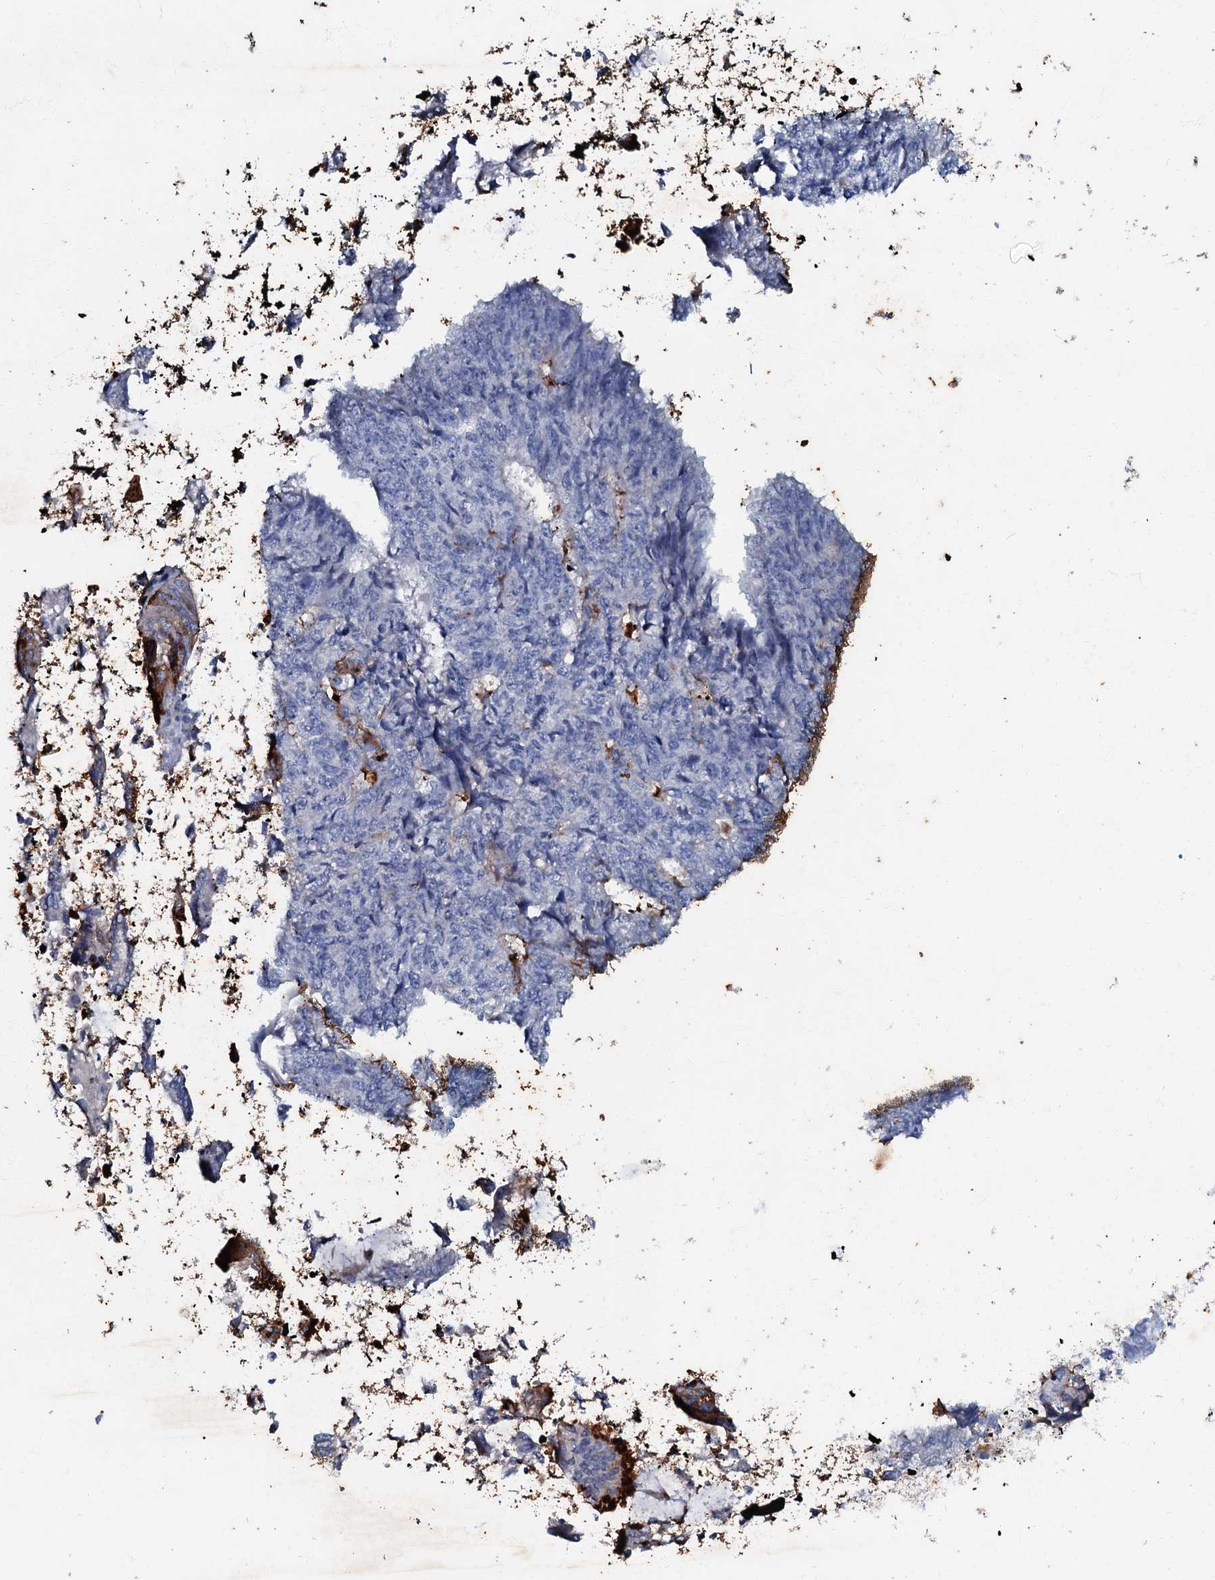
{"staining": {"intensity": "negative", "quantity": "none", "location": "none"}, "tissue": "endometrial cancer", "cell_type": "Tumor cells", "image_type": "cancer", "snomed": [{"axis": "morphology", "description": "Adenocarcinoma, NOS"}, {"axis": "topography", "description": "Endometrium"}], "caption": "Tumor cells show no significant expression in endometrial cancer. (DAB (3,3'-diaminobenzidine) immunohistochemistry, high magnification).", "gene": "MANSC4", "patient": {"sex": "female", "age": 32}}